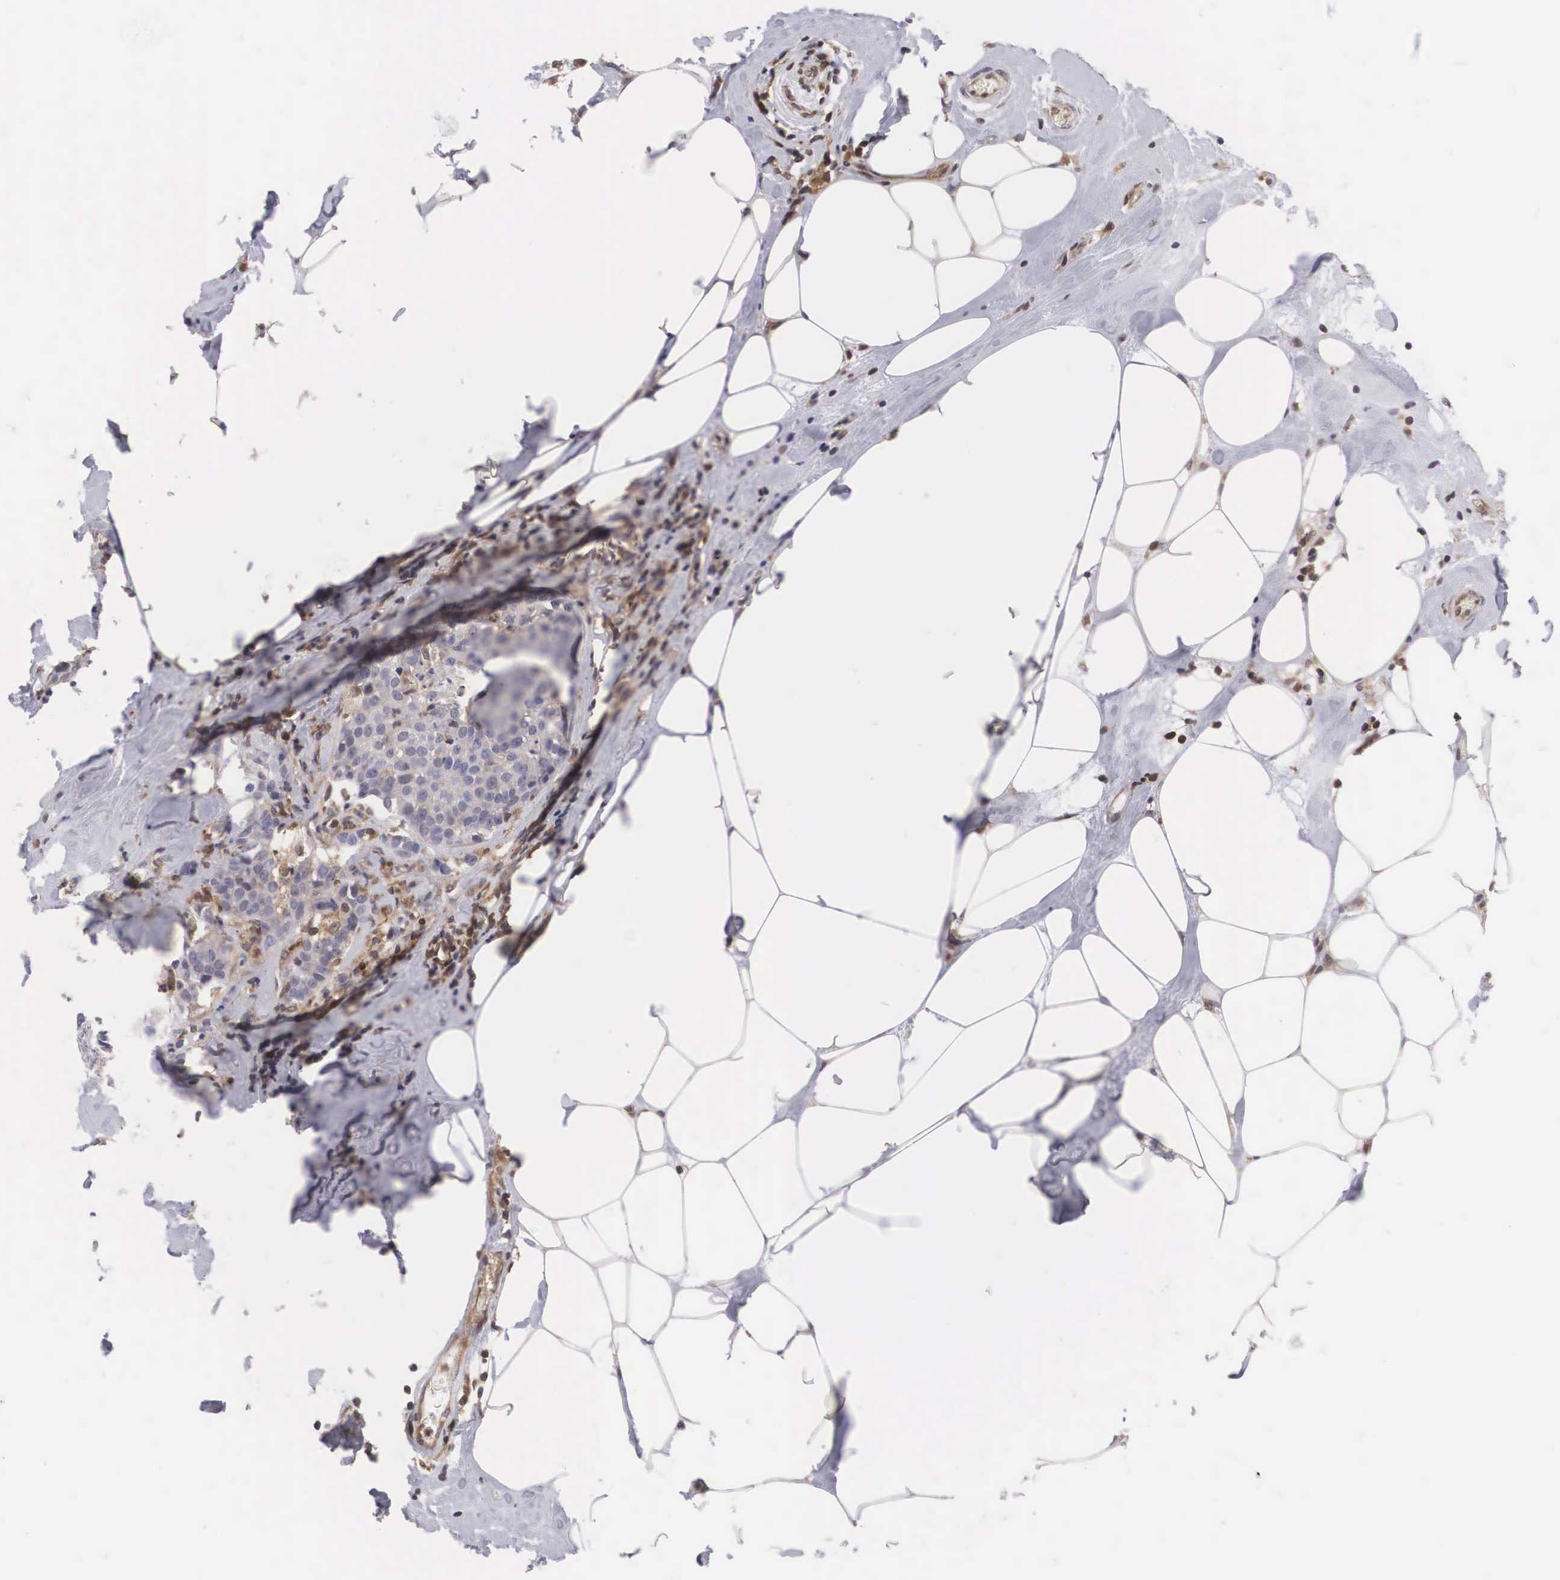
{"staining": {"intensity": "weak", "quantity": "<25%", "location": "cytoplasmic/membranous"}, "tissue": "breast cancer", "cell_type": "Tumor cells", "image_type": "cancer", "snomed": [{"axis": "morphology", "description": "Duct carcinoma"}, {"axis": "topography", "description": "Breast"}], "caption": "Breast cancer (infiltrating ductal carcinoma) was stained to show a protein in brown. There is no significant positivity in tumor cells. (Immunohistochemistry, brightfield microscopy, high magnification).", "gene": "ADSL", "patient": {"sex": "female", "age": 45}}